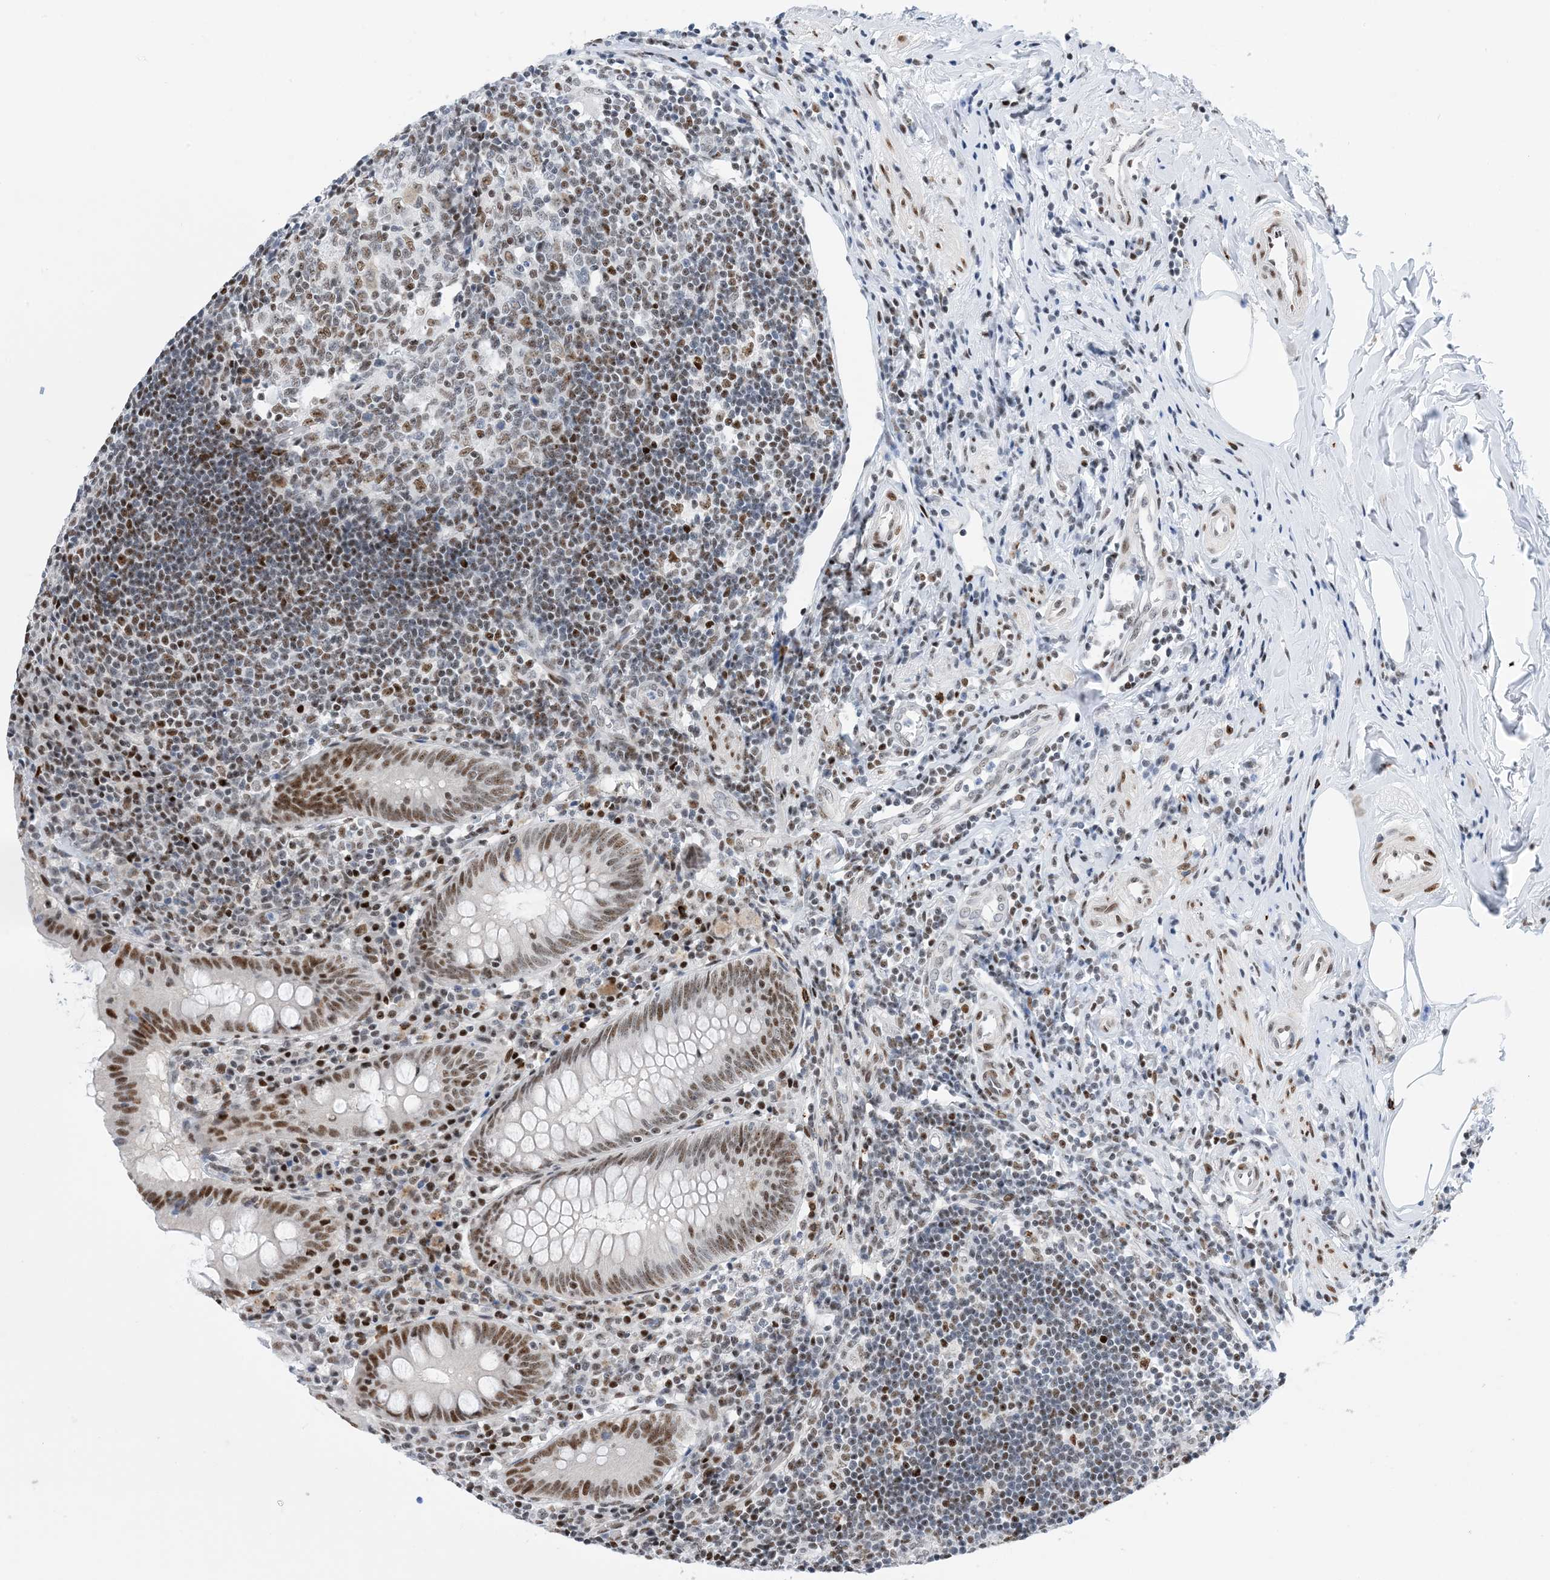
{"staining": {"intensity": "moderate", "quantity": ">75%", "location": "nuclear"}, "tissue": "appendix", "cell_type": "Glandular cells", "image_type": "normal", "snomed": [{"axis": "morphology", "description": "Normal tissue, NOS"}, {"axis": "topography", "description": "Appendix"}], "caption": "A medium amount of moderate nuclear staining is identified in approximately >75% of glandular cells in normal appendix. (IHC, brightfield microscopy, high magnification).", "gene": "TSPYL1", "patient": {"sex": "female", "age": 54}}